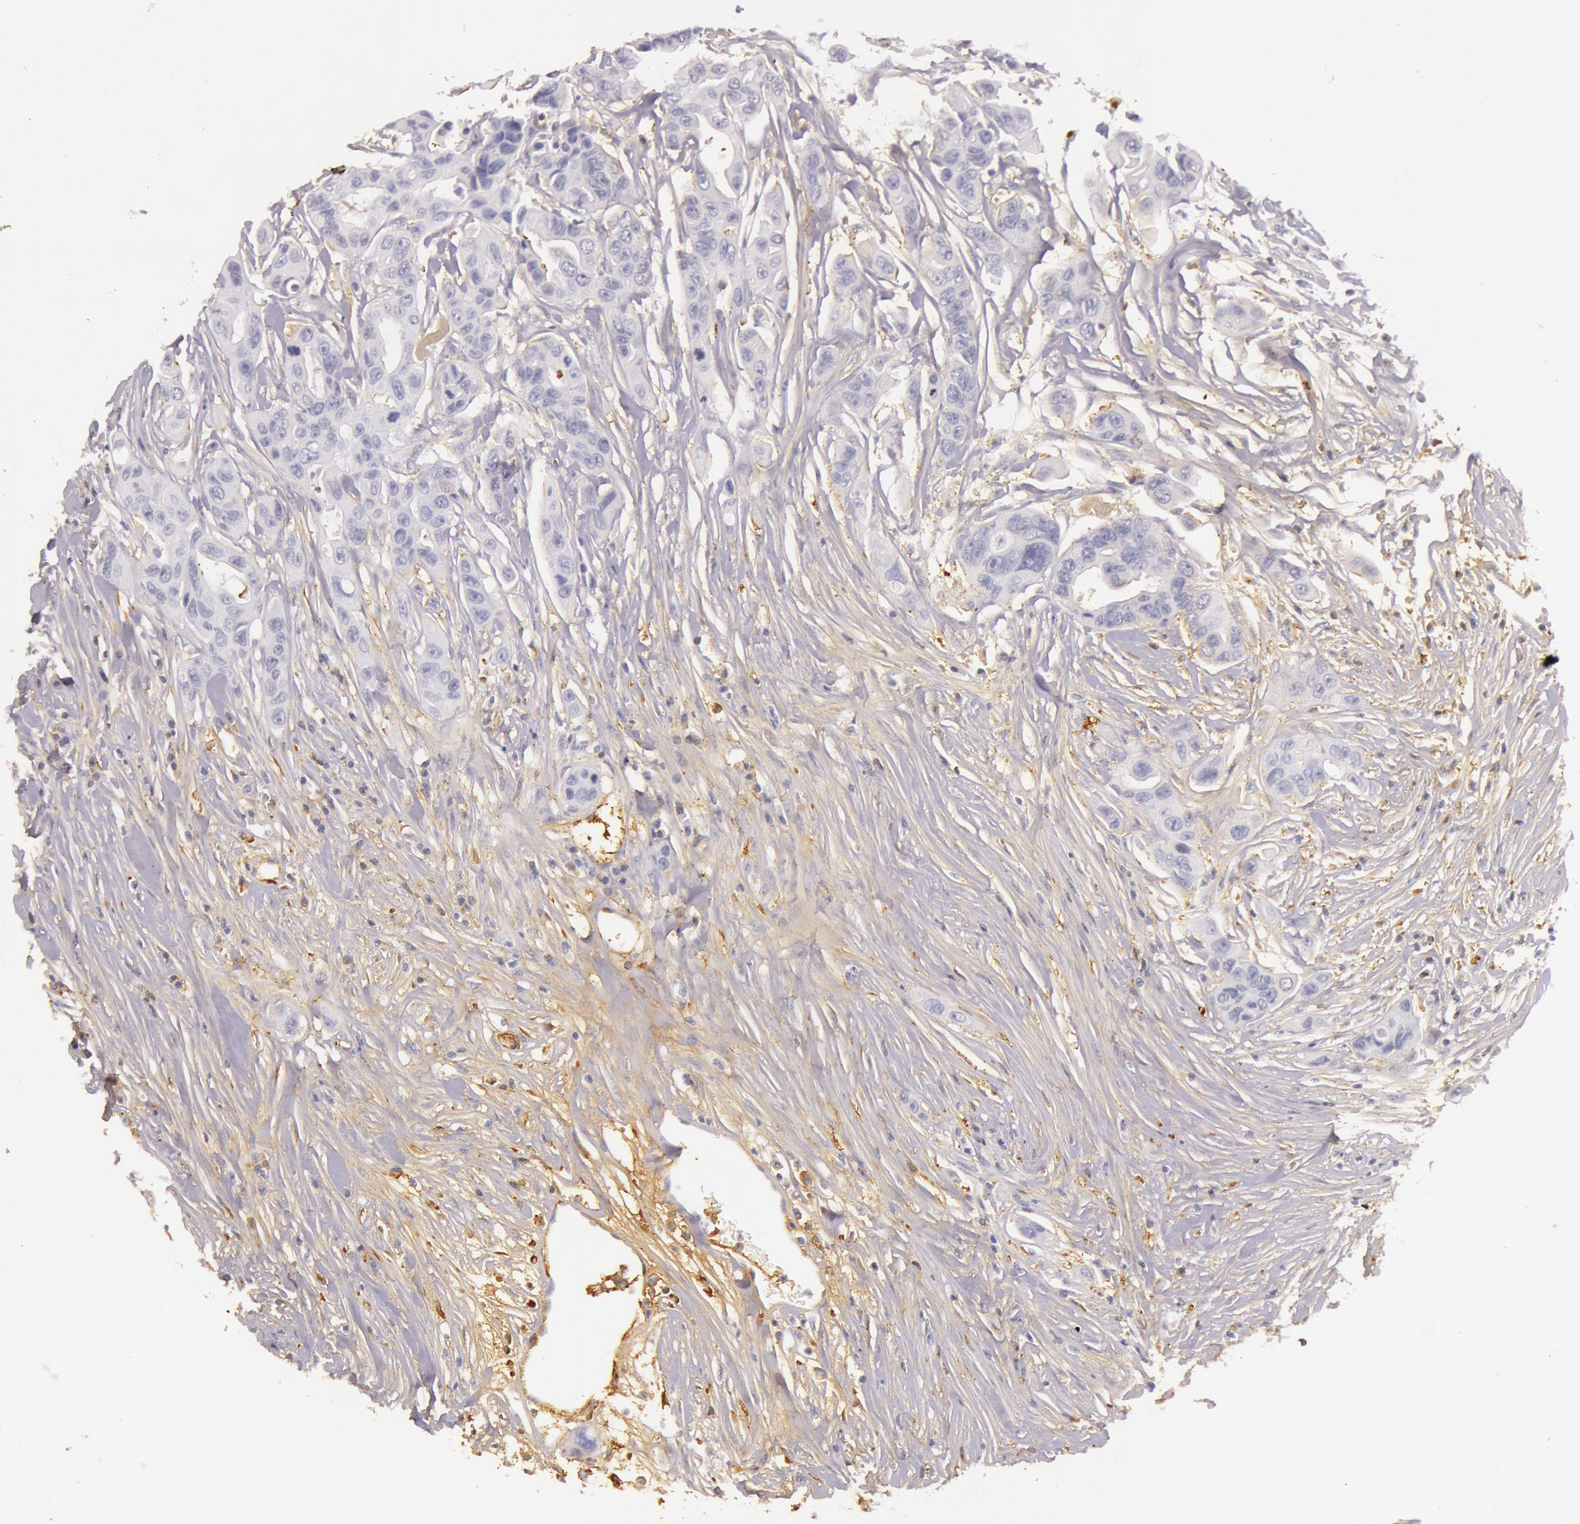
{"staining": {"intensity": "negative", "quantity": "none", "location": "none"}, "tissue": "colorectal cancer", "cell_type": "Tumor cells", "image_type": "cancer", "snomed": [{"axis": "morphology", "description": "Adenocarcinoma, NOS"}, {"axis": "topography", "description": "Colon"}], "caption": "Image shows no protein positivity in tumor cells of colorectal adenocarcinoma tissue.", "gene": "C4BPA", "patient": {"sex": "female", "age": 70}}